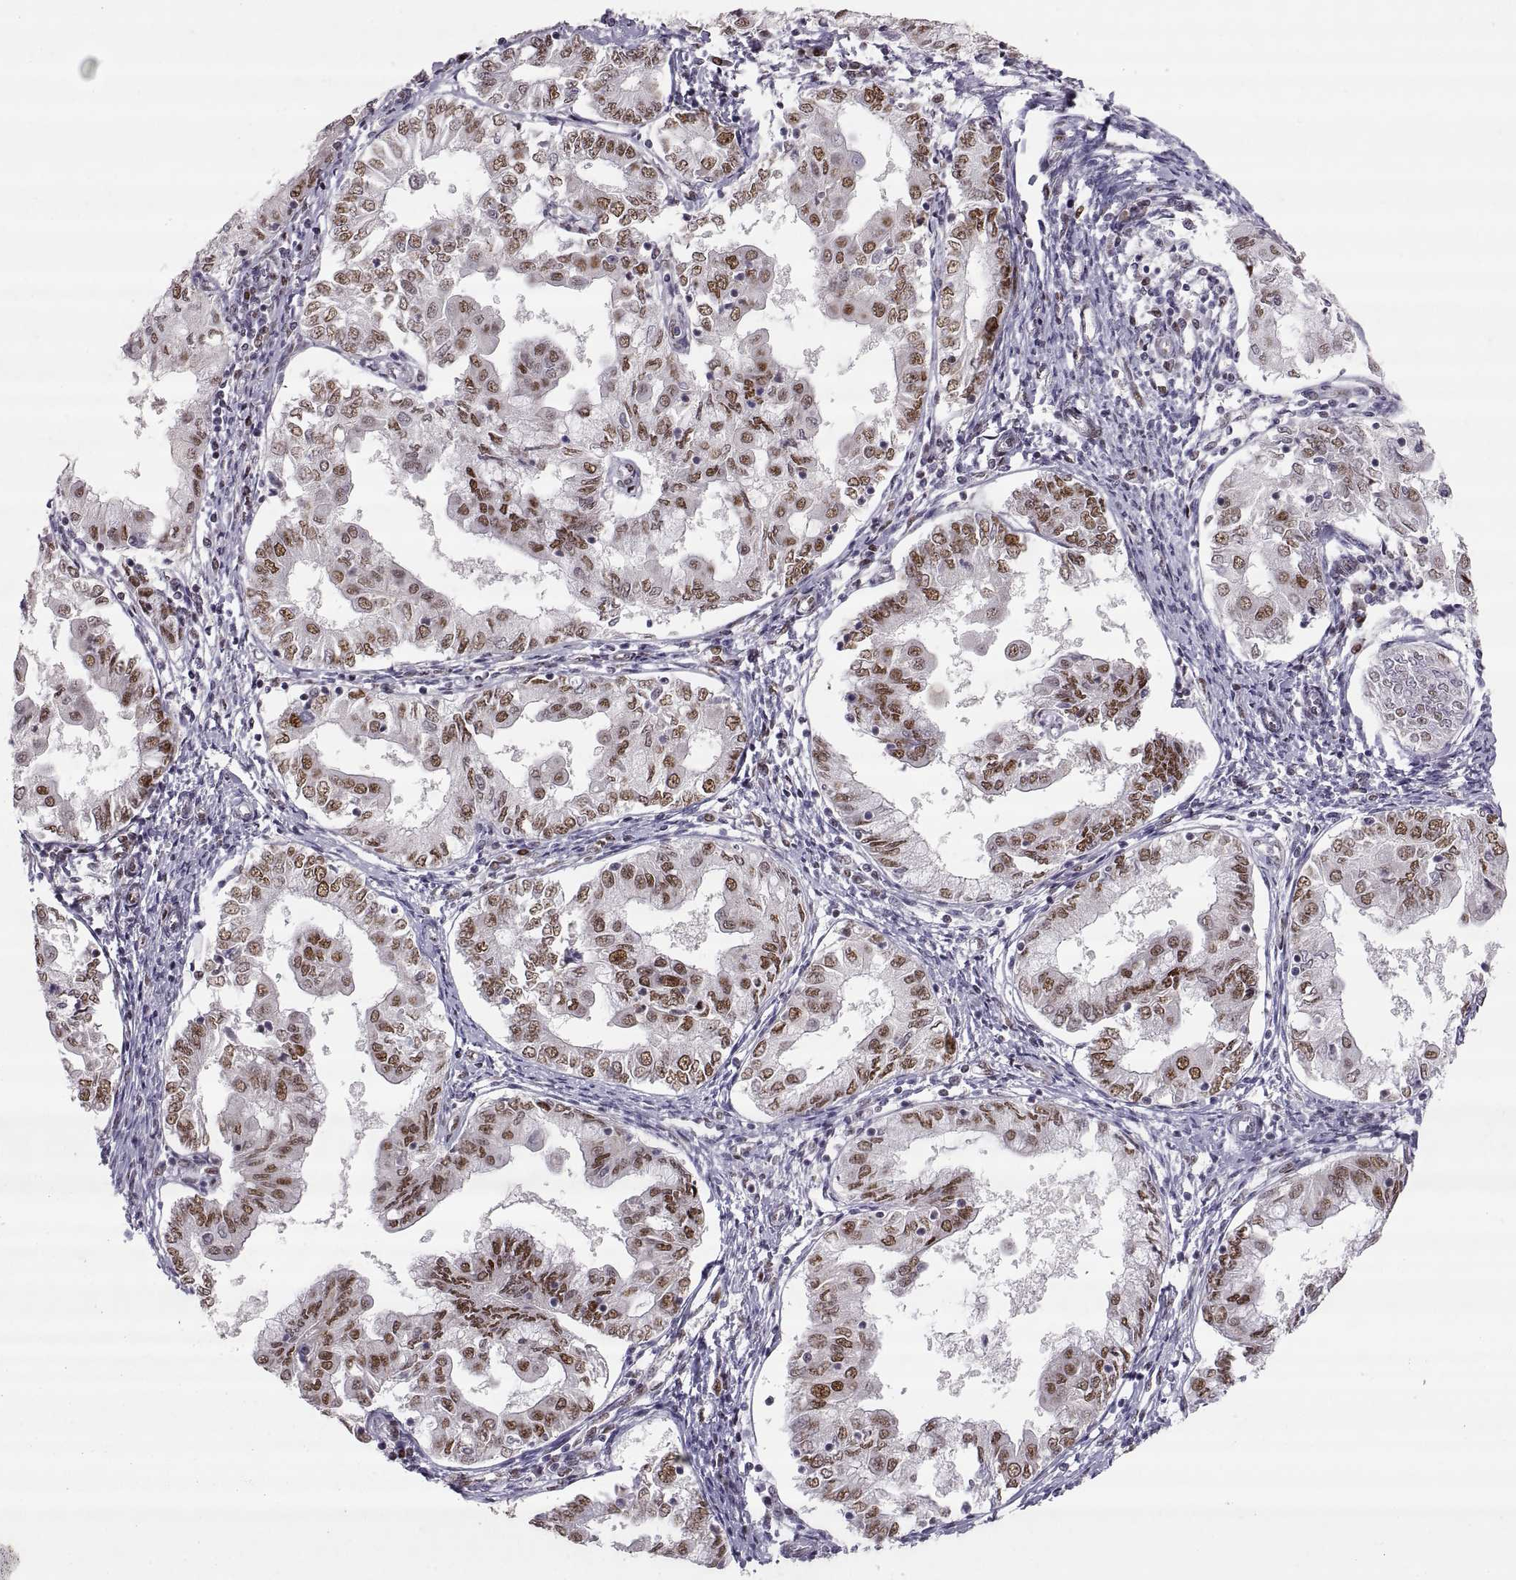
{"staining": {"intensity": "strong", "quantity": ">75%", "location": "nuclear"}, "tissue": "endometrial cancer", "cell_type": "Tumor cells", "image_type": "cancer", "snomed": [{"axis": "morphology", "description": "Adenocarcinoma, NOS"}, {"axis": "topography", "description": "Endometrium"}], "caption": "Human endometrial cancer (adenocarcinoma) stained with a brown dye demonstrates strong nuclear positive staining in about >75% of tumor cells.", "gene": "SNAI1", "patient": {"sex": "female", "age": 68}}